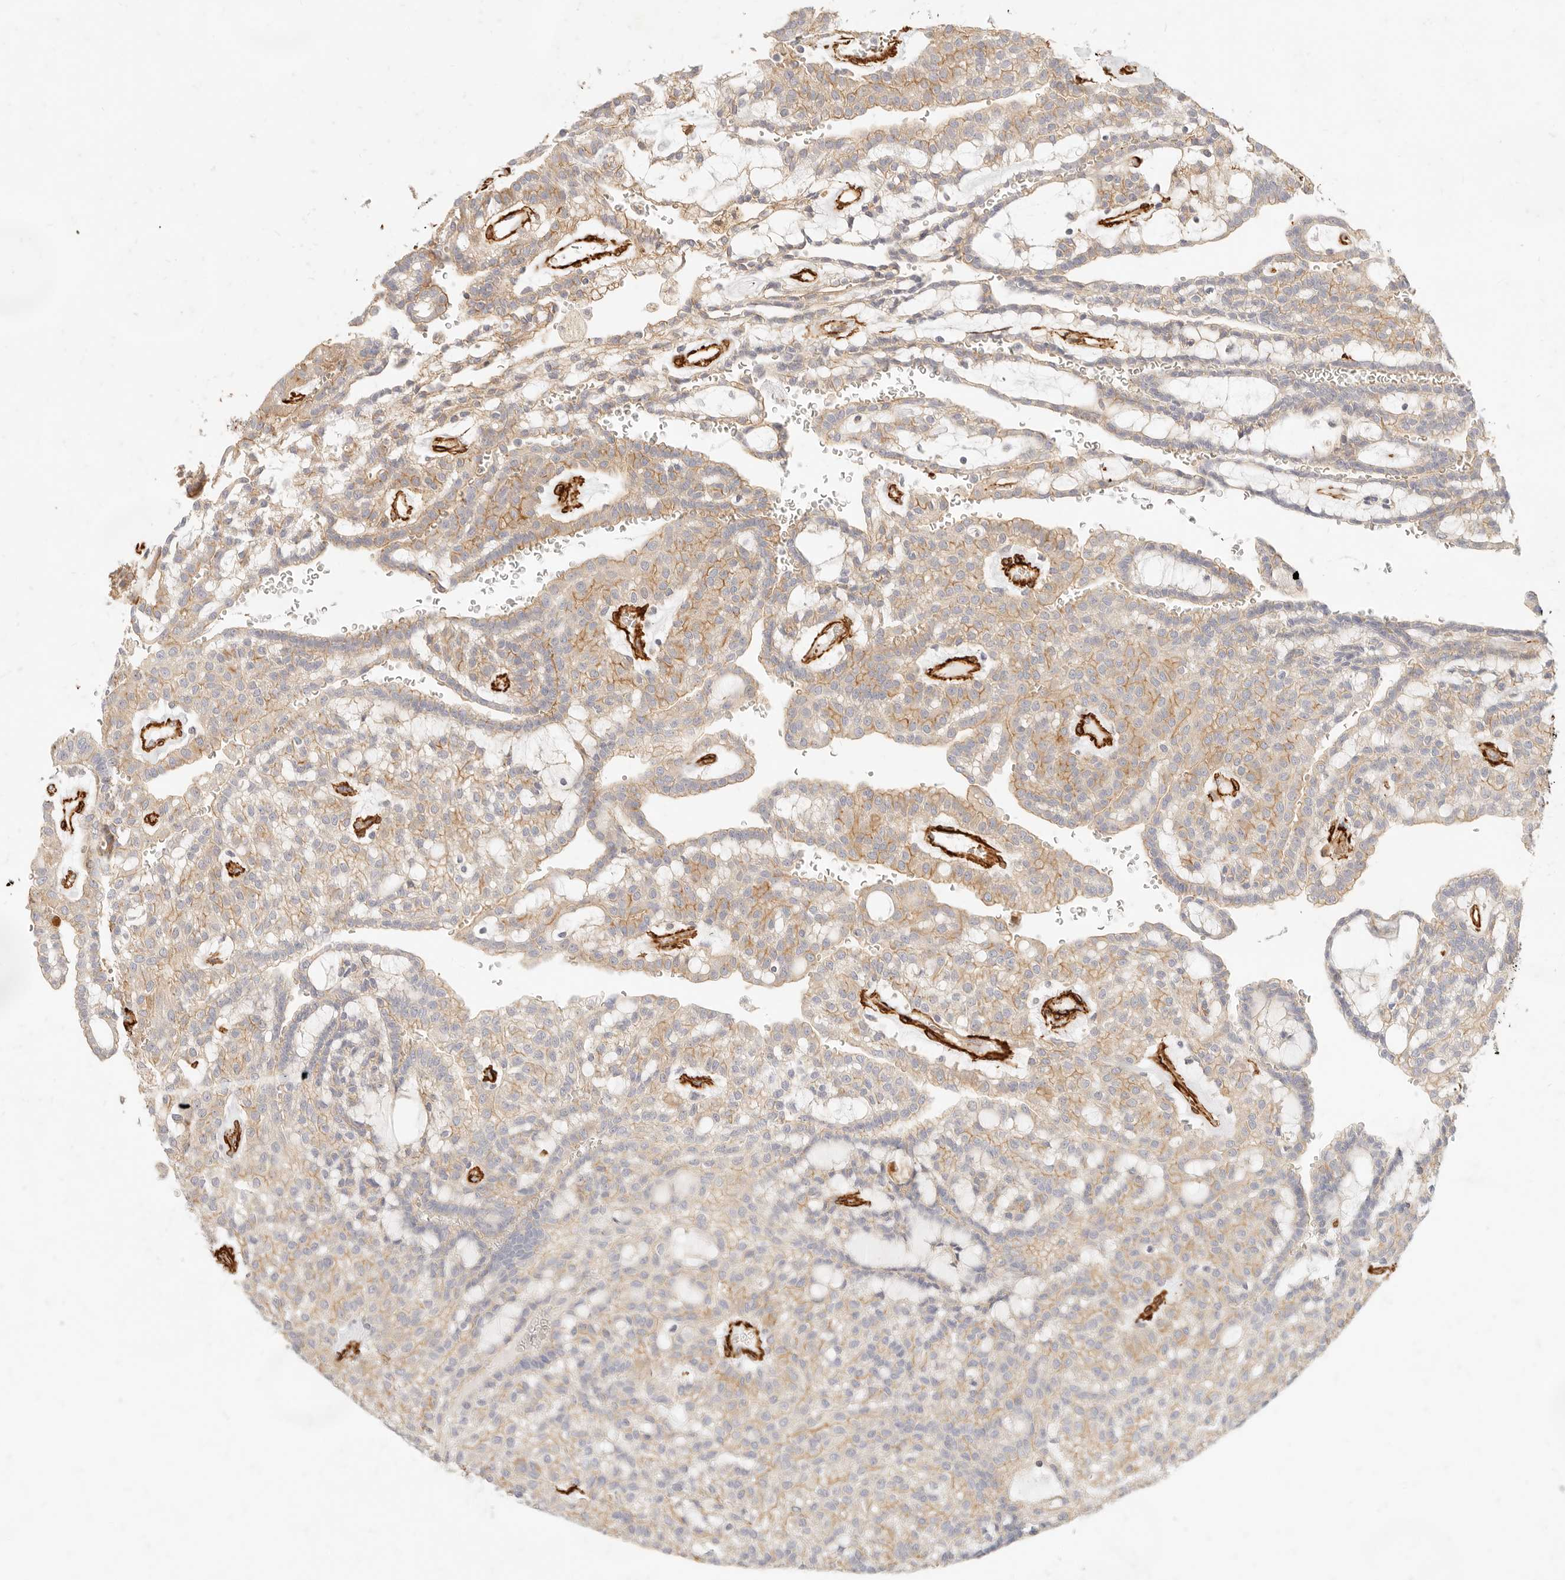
{"staining": {"intensity": "weak", "quantity": ">75%", "location": "cytoplasmic/membranous"}, "tissue": "renal cancer", "cell_type": "Tumor cells", "image_type": "cancer", "snomed": [{"axis": "morphology", "description": "Adenocarcinoma, NOS"}, {"axis": "topography", "description": "Kidney"}], "caption": "This micrograph displays IHC staining of human renal cancer (adenocarcinoma), with low weak cytoplasmic/membranous staining in about >75% of tumor cells.", "gene": "TMTC2", "patient": {"sex": "male", "age": 63}}